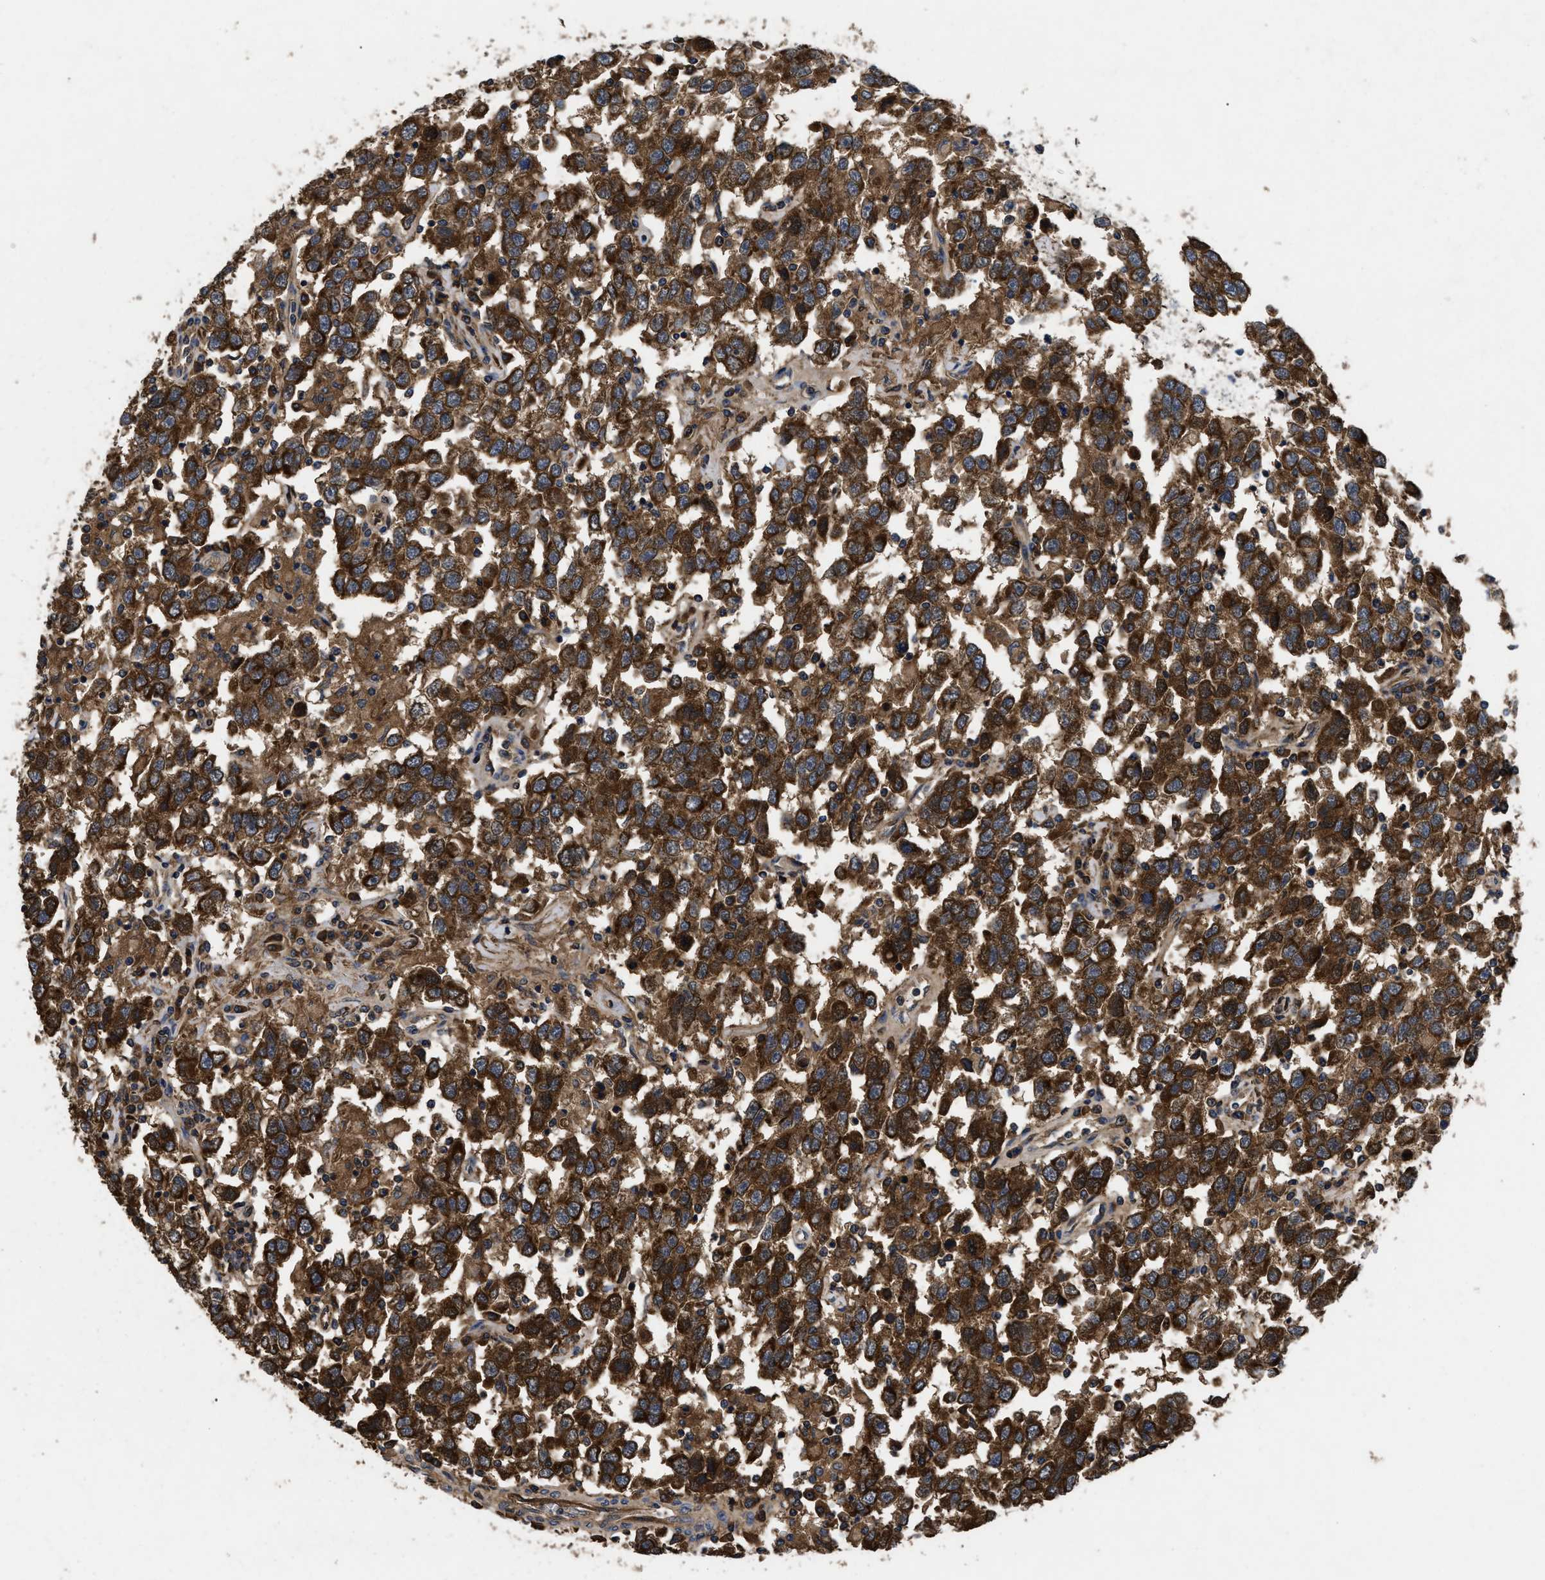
{"staining": {"intensity": "strong", "quantity": ">75%", "location": "cytoplasmic/membranous"}, "tissue": "testis cancer", "cell_type": "Tumor cells", "image_type": "cancer", "snomed": [{"axis": "morphology", "description": "Seminoma, NOS"}, {"axis": "topography", "description": "Testis"}], "caption": "A brown stain highlights strong cytoplasmic/membranous expression of a protein in testis seminoma tumor cells.", "gene": "LRRC3", "patient": {"sex": "male", "age": 41}}